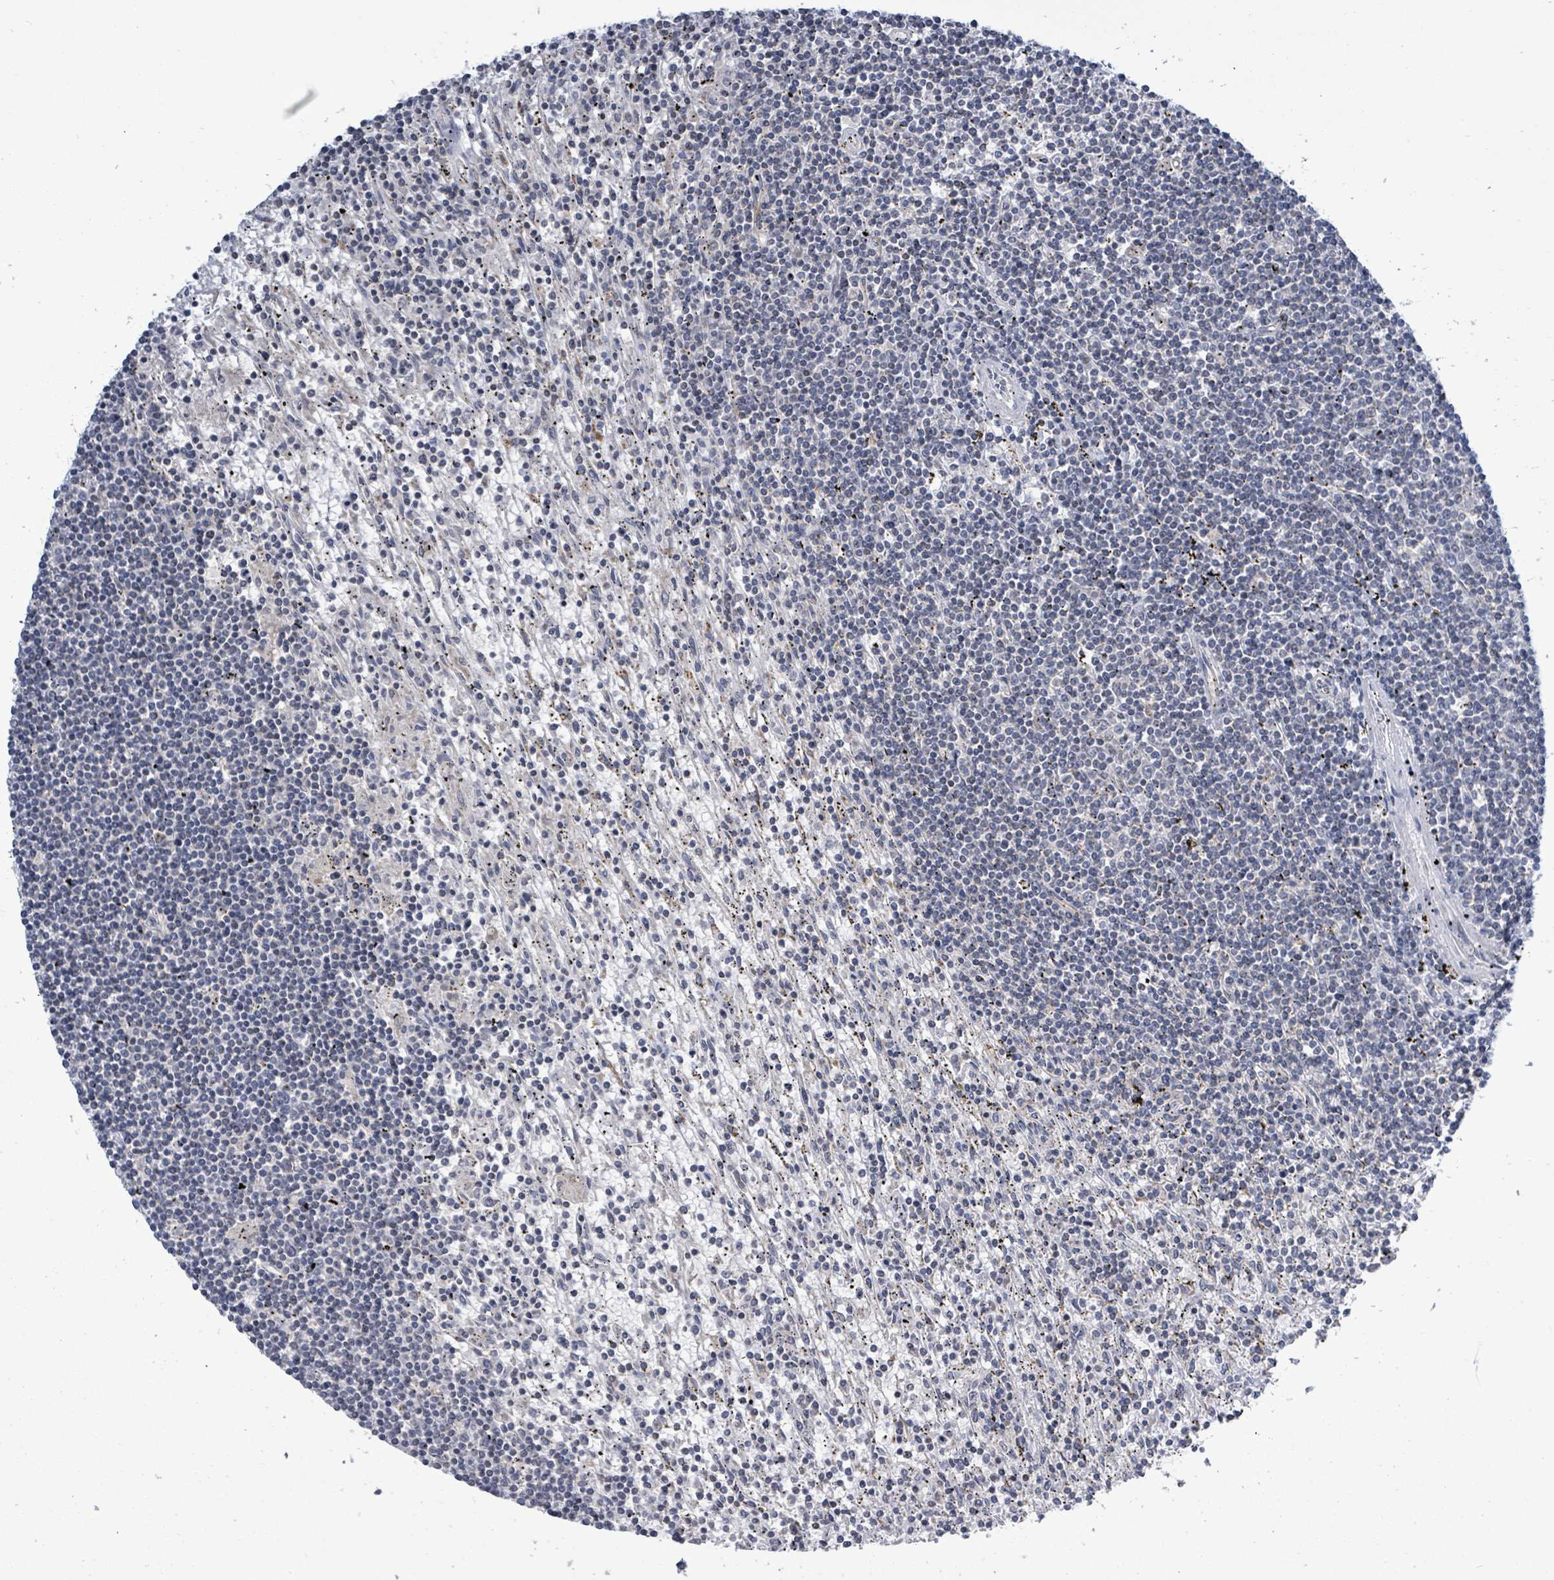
{"staining": {"intensity": "negative", "quantity": "none", "location": "none"}, "tissue": "lymphoma", "cell_type": "Tumor cells", "image_type": "cancer", "snomed": [{"axis": "morphology", "description": "Malignant lymphoma, non-Hodgkin's type, Low grade"}, {"axis": "topography", "description": "Spleen"}], "caption": "A micrograph of lymphoma stained for a protein shows no brown staining in tumor cells.", "gene": "COQ10B", "patient": {"sex": "male", "age": 76}}